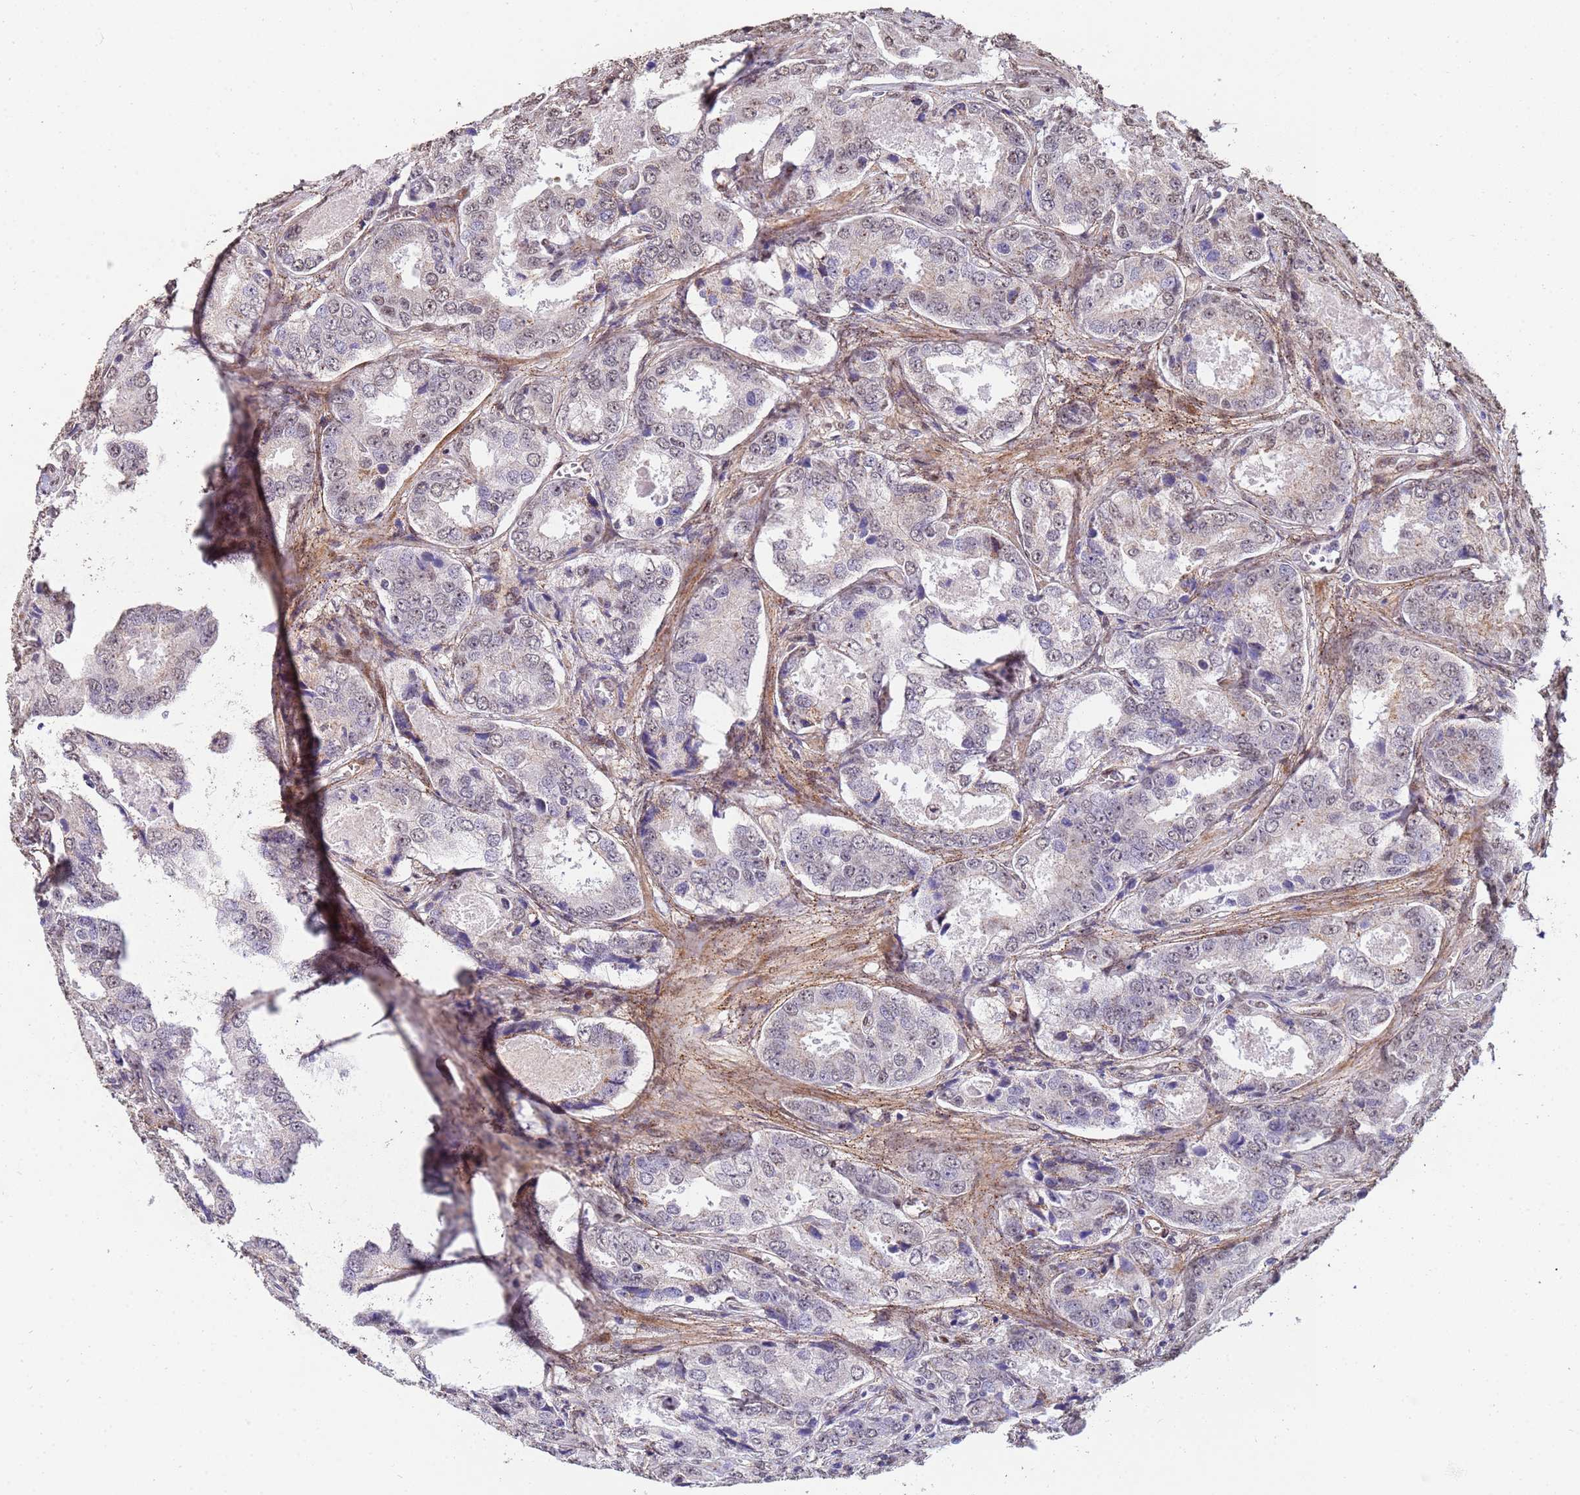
{"staining": {"intensity": "weak", "quantity": "<25%", "location": "nuclear"}, "tissue": "prostate cancer", "cell_type": "Tumor cells", "image_type": "cancer", "snomed": [{"axis": "morphology", "description": "Adenocarcinoma, Low grade"}, {"axis": "topography", "description": "Prostate"}], "caption": "The image shows no staining of tumor cells in low-grade adenocarcinoma (prostate). (Stains: DAB (3,3'-diaminobenzidine) immunohistochemistry (IHC) with hematoxylin counter stain, Microscopy: brightfield microscopy at high magnification).", "gene": "TRIP6", "patient": {"sex": "male", "age": 68}}